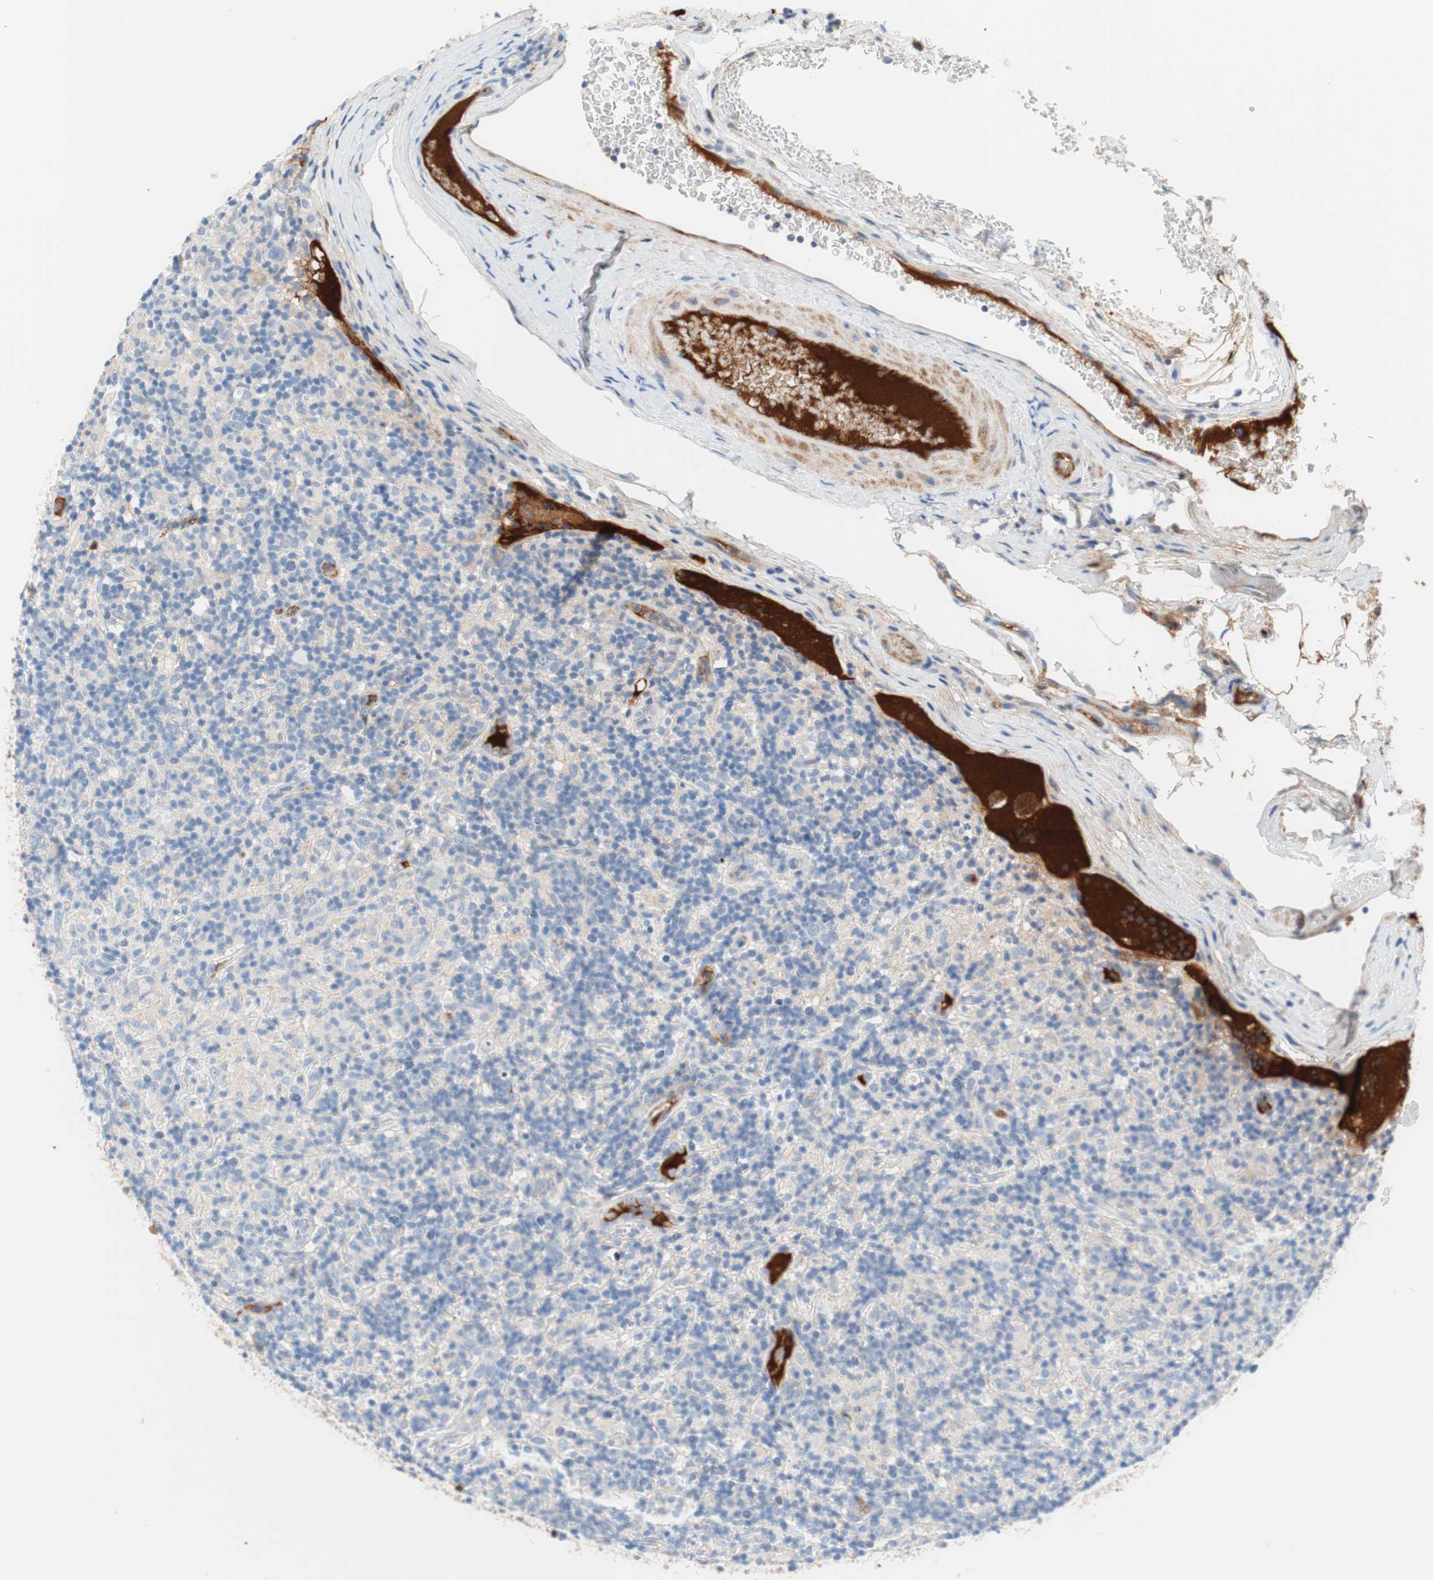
{"staining": {"intensity": "negative", "quantity": "none", "location": "none"}, "tissue": "lymphoma", "cell_type": "Tumor cells", "image_type": "cancer", "snomed": [{"axis": "morphology", "description": "Hodgkin's disease, NOS"}, {"axis": "topography", "description": "Lymph node"}], "caption": "Tumor cells show no significant positivity in Hodgkin's disease.", "gene": "RBP4", "patient": {"sex": "male", "age": 70}}